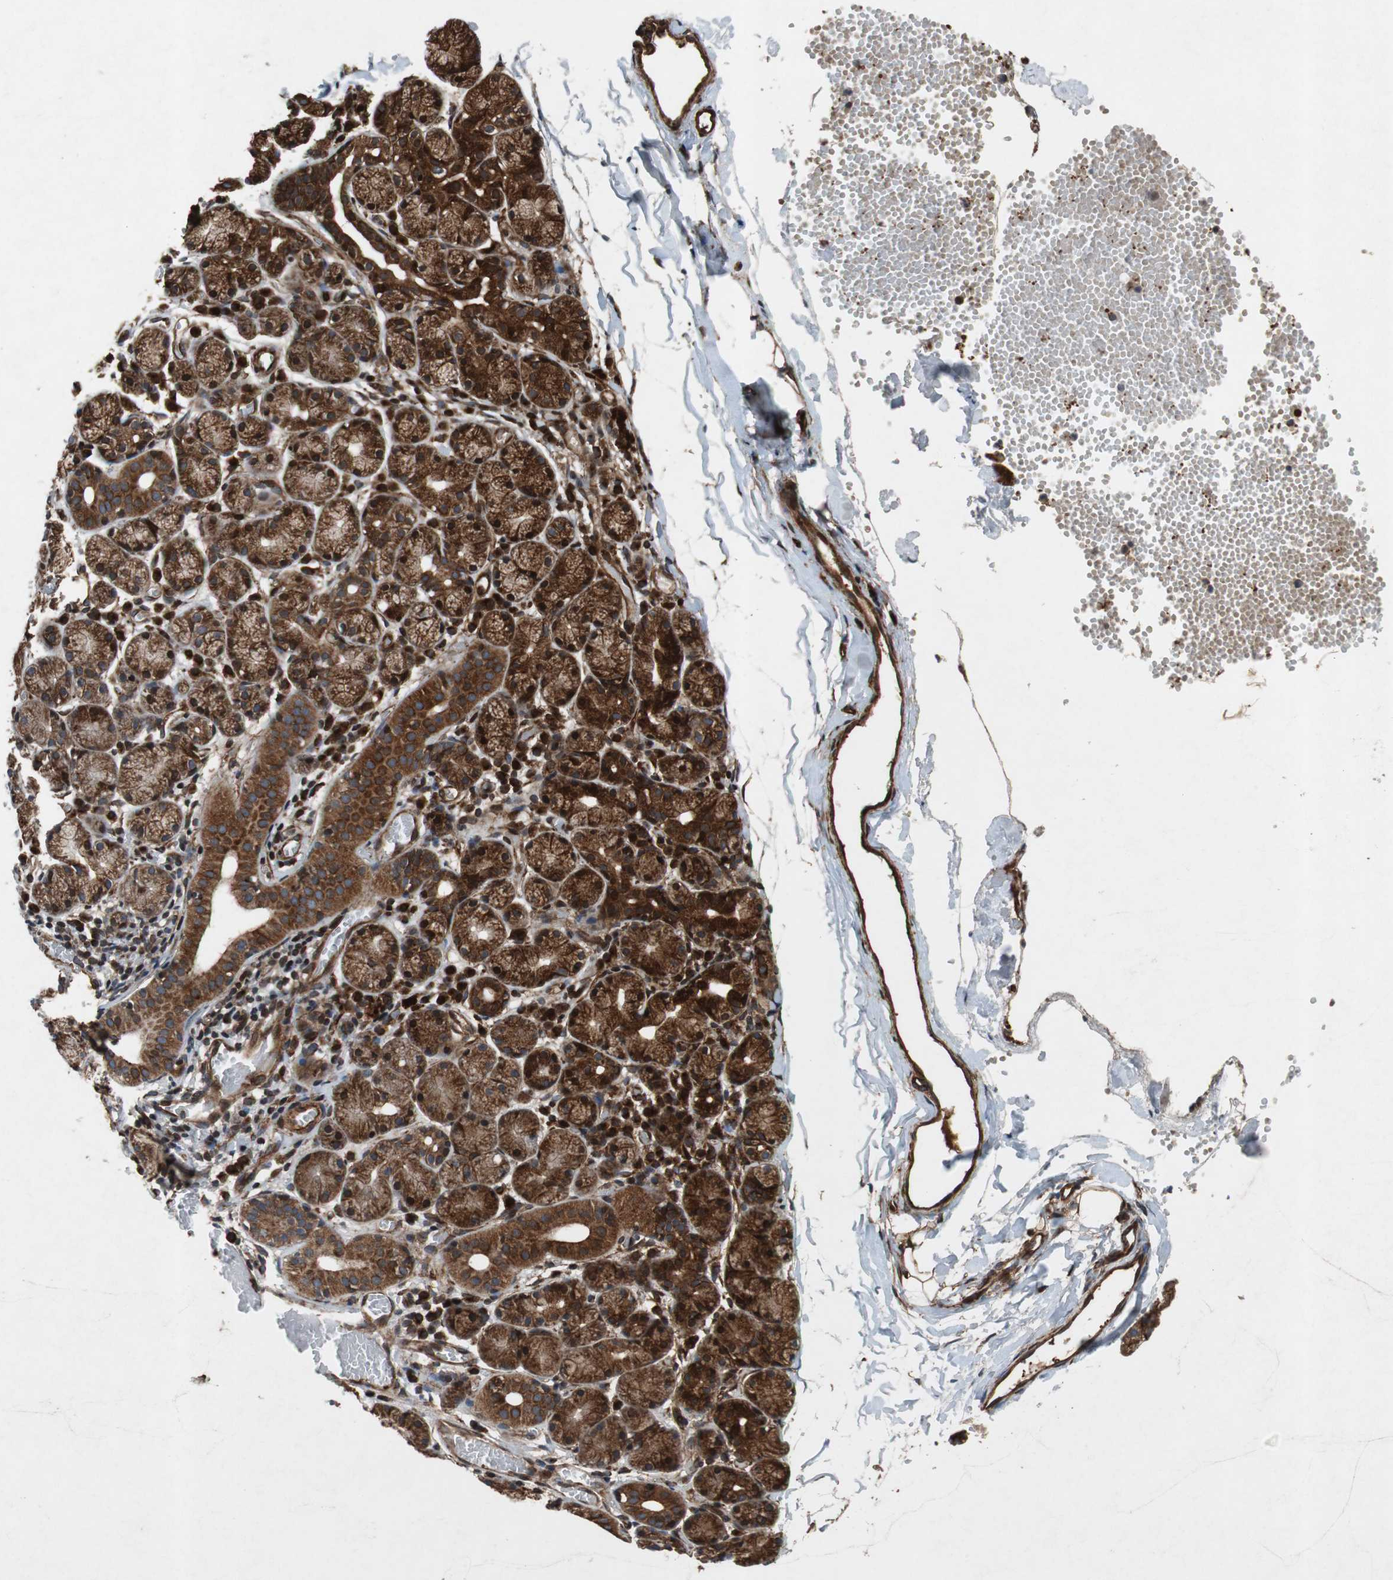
{"staining": {"intensity": "strong", "quantity": ">75%", "location": "cytoplasmic/membranous"}, "tissue": "salivary gland", "cell_type": "Glandular cells", "image_type": "normal", "snomed": [{"axis": "morphology", "description": "Normal tissue, NOS"}, {"axis": "topography", "description": "Salivary gland"}], "caption": "Immunohistochemistry (IHC) histopathology image of unremarkable salivary gland: salivary gland stained using immunohistochemistry demonstrates high levels of strong protein expression localized specifically in the cytoplasmic/membranous of glandular cells, appearing as a cytoplasmic/membranous brown color.", "gene": "TUBA4A", "patient": {"sex": "female", "age": 24}}